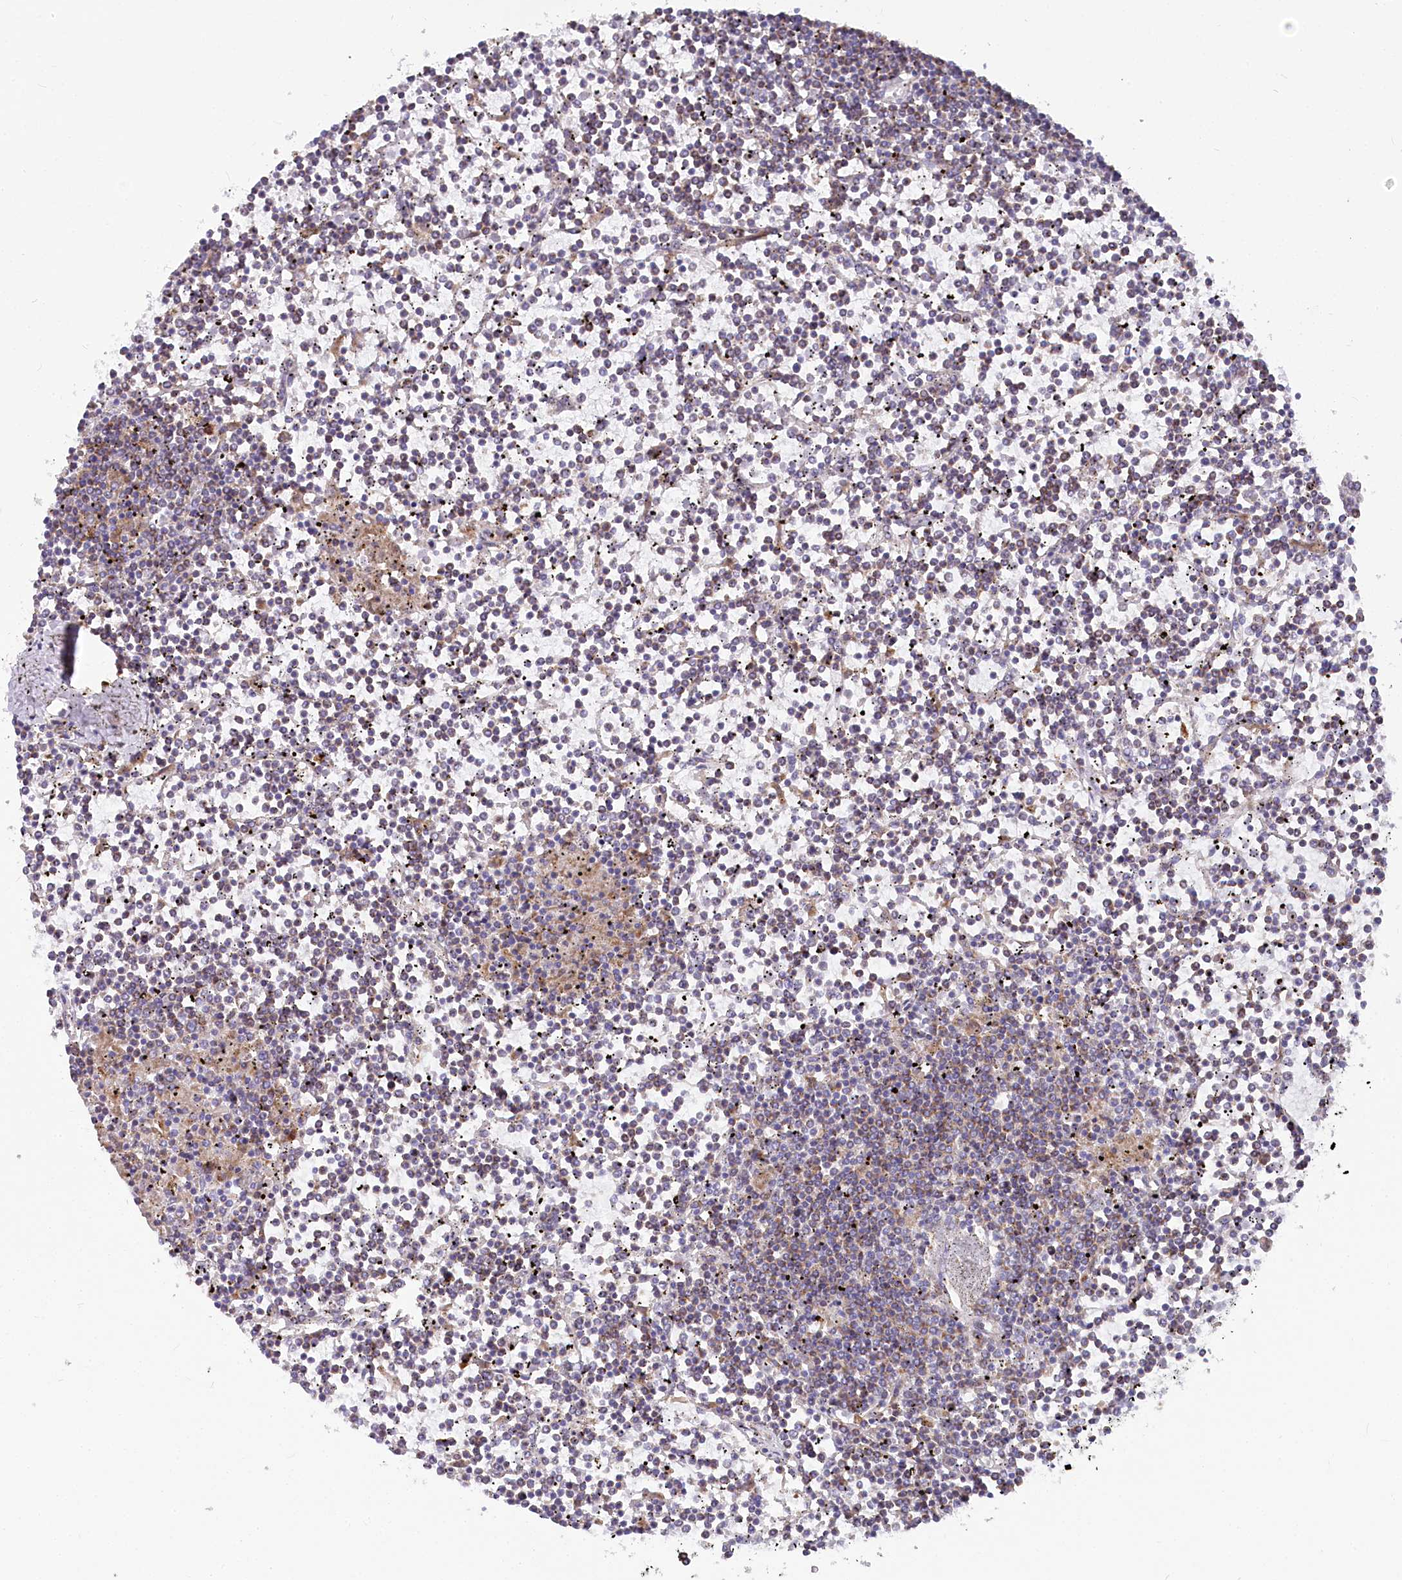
{"staining": {"intensity": "weak", "quantity": "25%-75%", "location": "cytoplasmic/membranous"}, "tissue": "lymphoma", "cell_type": "Tumor cells", "image_type": "cancer", "snomed": [{"axis": "morphology", "description": "Malignant lymphoma, non-Hodgkin's type, Low grade"}, {"axis": "topography", "description": "Spleen"}], "caption": "Immunohistochemistry image of neoplastic tissue: human malignant lymphoma, non-Hodgkin's type (low-grade) stained using IHC displays low levels of weak protein expression localized specifically in the cytoplasmic/membranous of tumor cells, appearing as a cytoplasmic/membranous brown color.", "gene": "POGLUT1", "patient": {"sex": "female", "age": 19}}